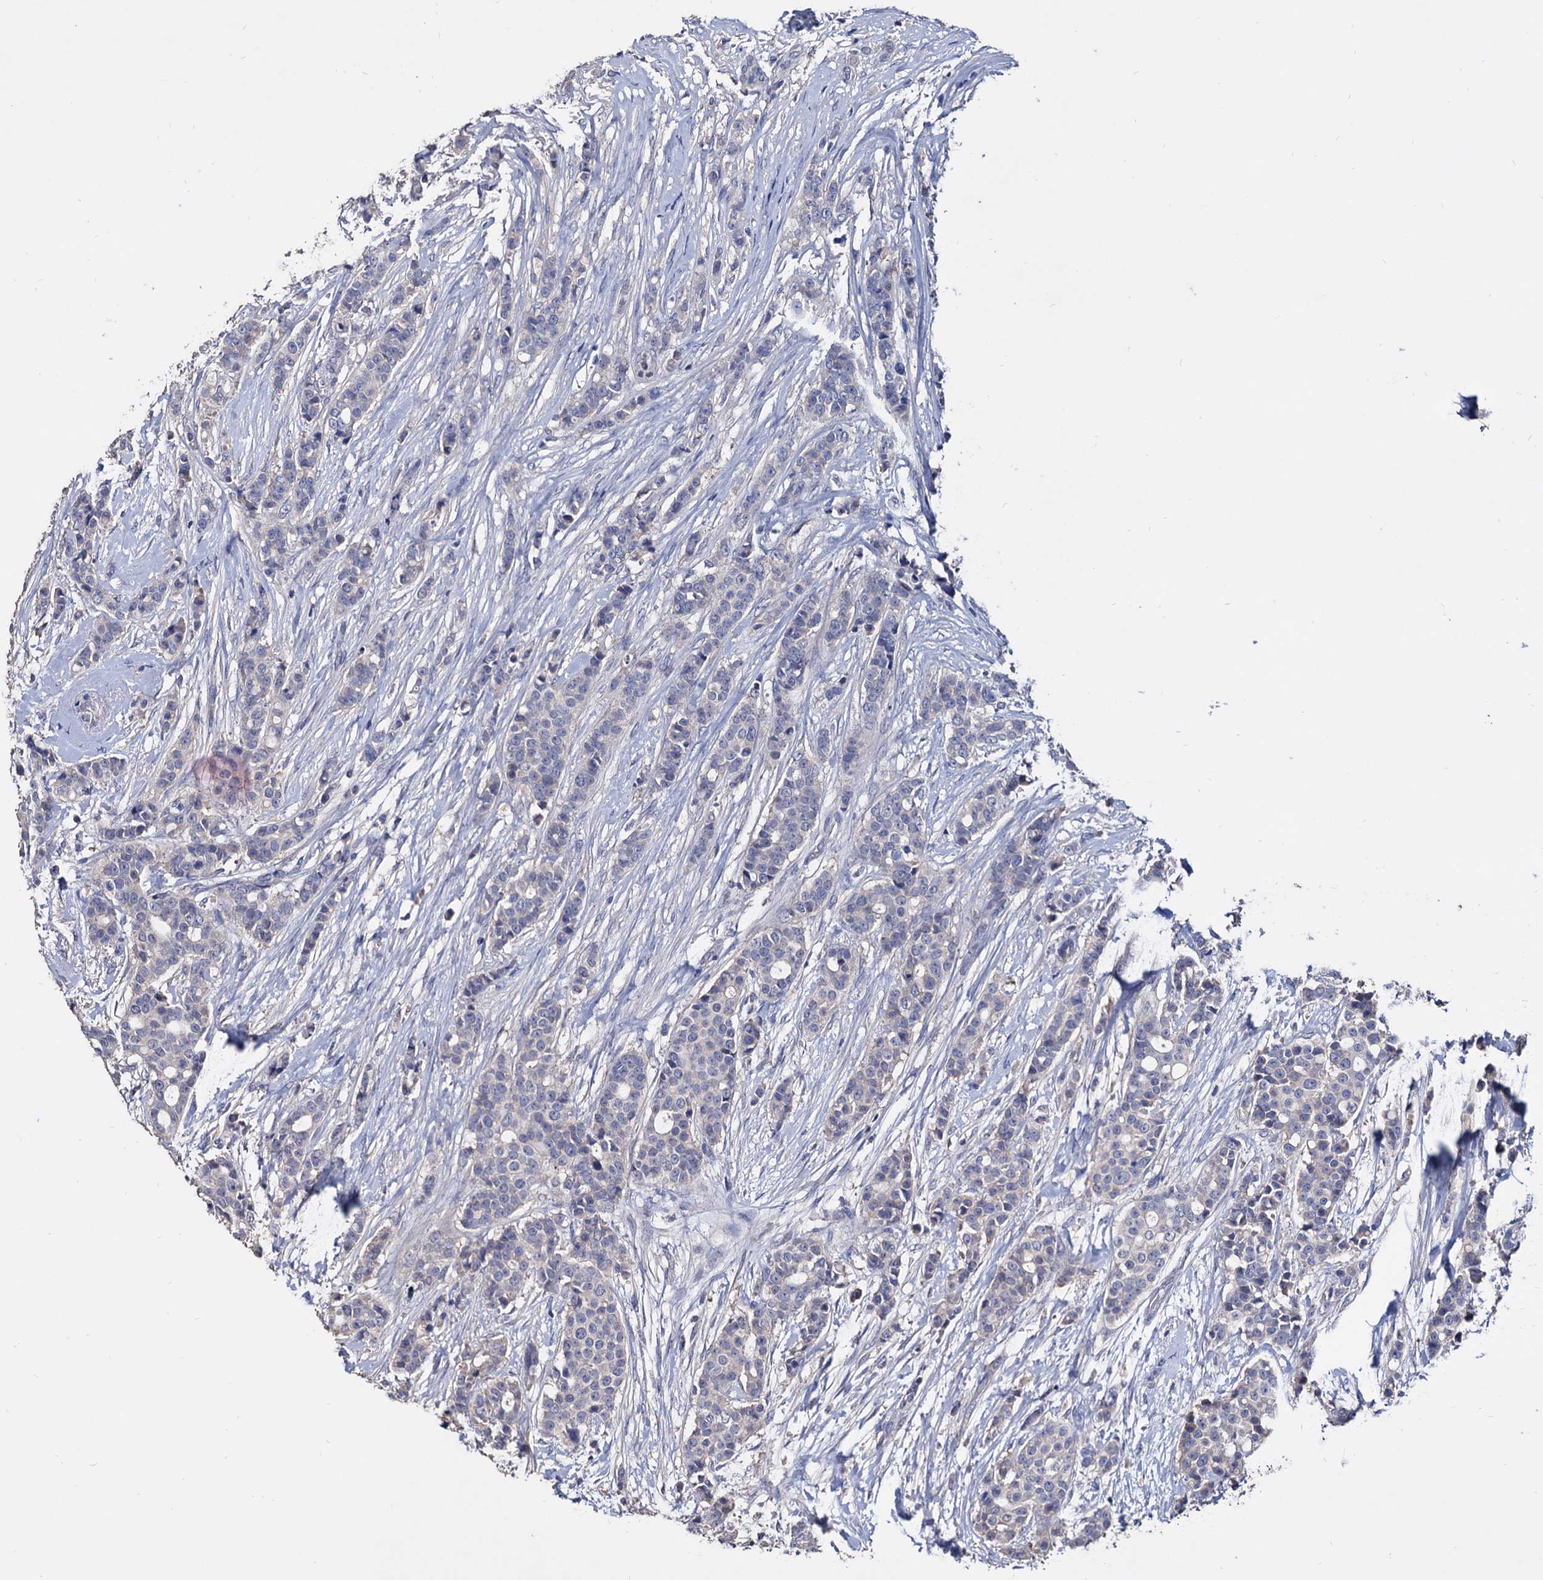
{"staining": {"intensity": "negative", "quantity": "none", "location": "none"}, "tissue": "breast cancer", "cell_type": "Tumor cells", "image_type": "cancer", "snomed": [{"axis": "morphology", "description": "Lobular carcinoma"}, {"axis": "topography", "description": "Breast"}], "caption": "This is an IHC image of lobular carcinoma (breast). There is no expression in tumor cells.", "gene": "NPAS4", "patient": {"sex": "female", "age": 51}}